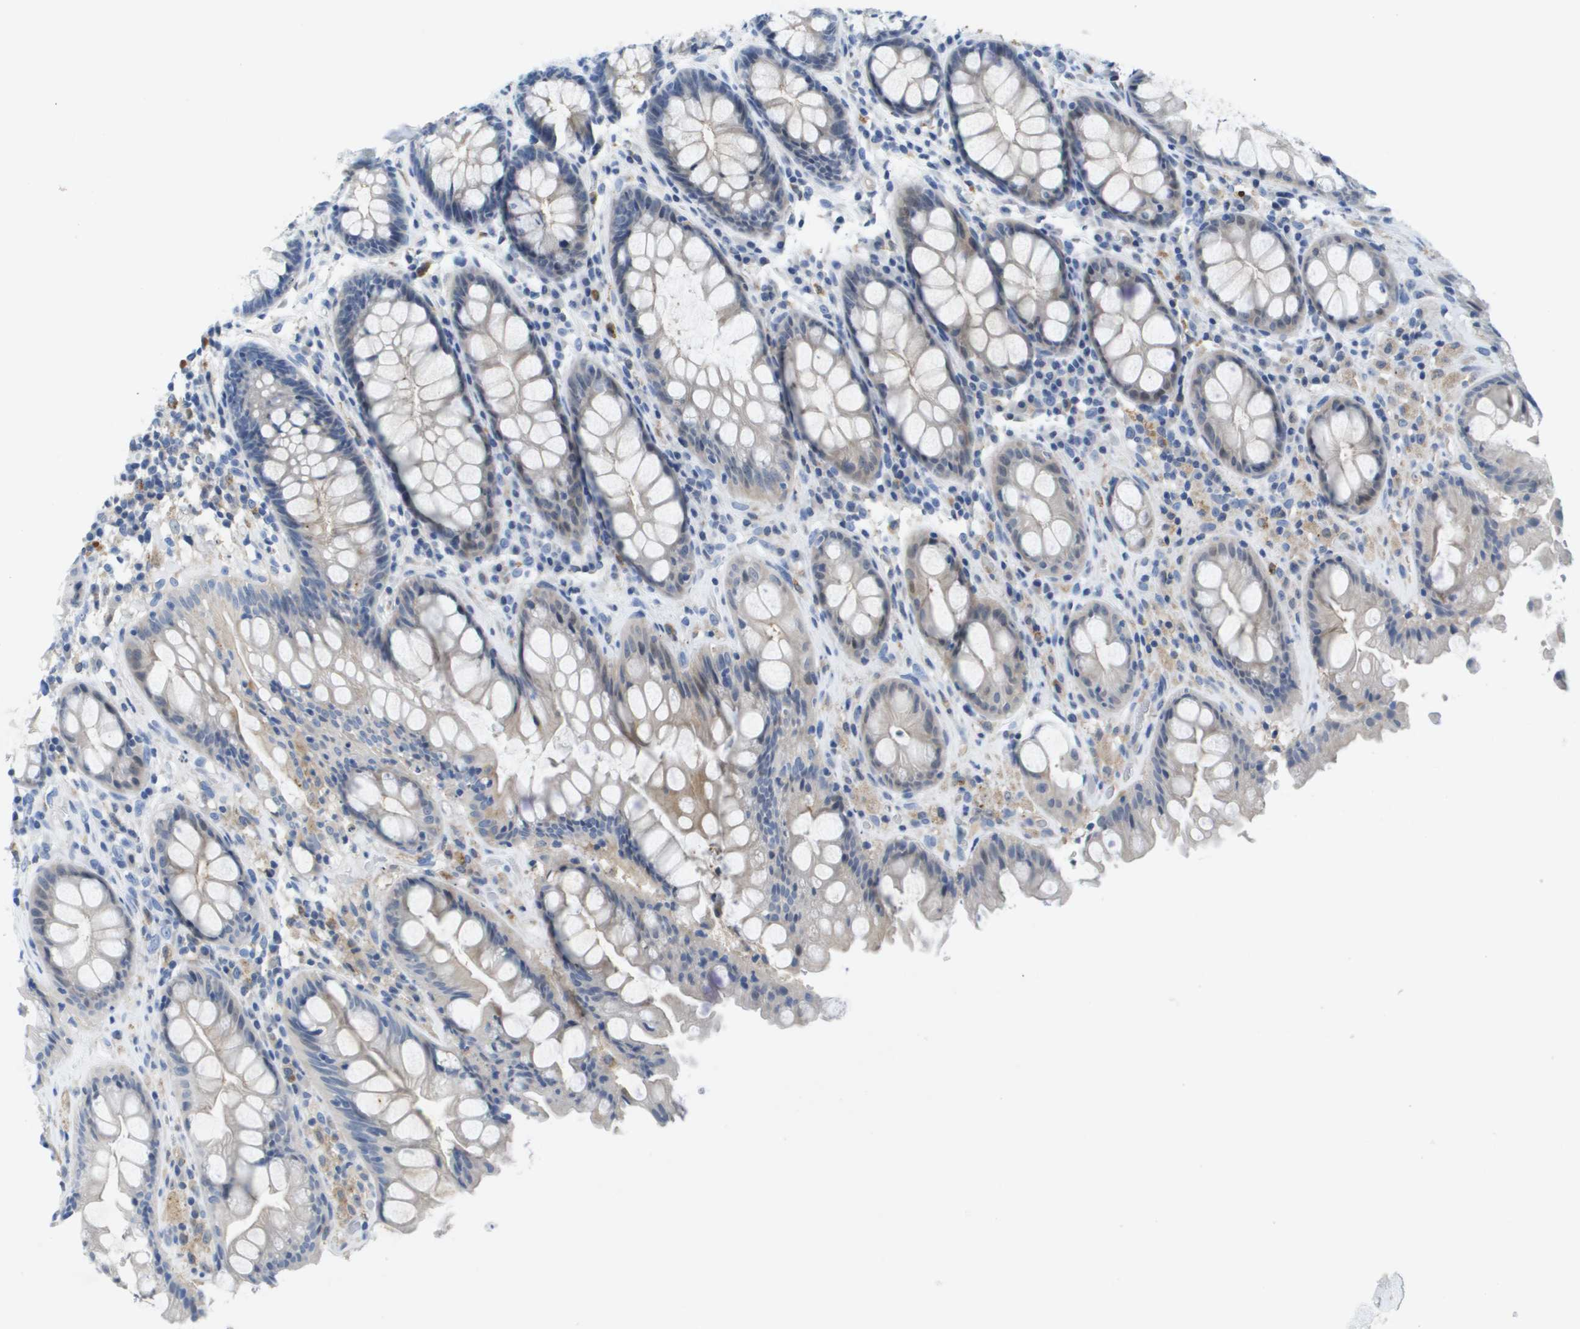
{"staining": {"intensity": "weak", "quantity": "<25%", "location": "cytoplasmic/membranous,nuclear"}, "tissue": "rectum", "cell_type": "Glandular cells", "image_type": "normal", "snomed": [{"axis": "morphology", "description": "Normal tissue, NOS"}, {"axis": "topography", "description": "Rectum"}], "caption": "An immunohistochemistry photomicrograph of benign rectum is shown. There is no staining in glandular cells of rectum. (IHC, brightfield microscopy, high magnification).", "gene": "LIPG", "patient": {"sex": "male", "age": 64}}